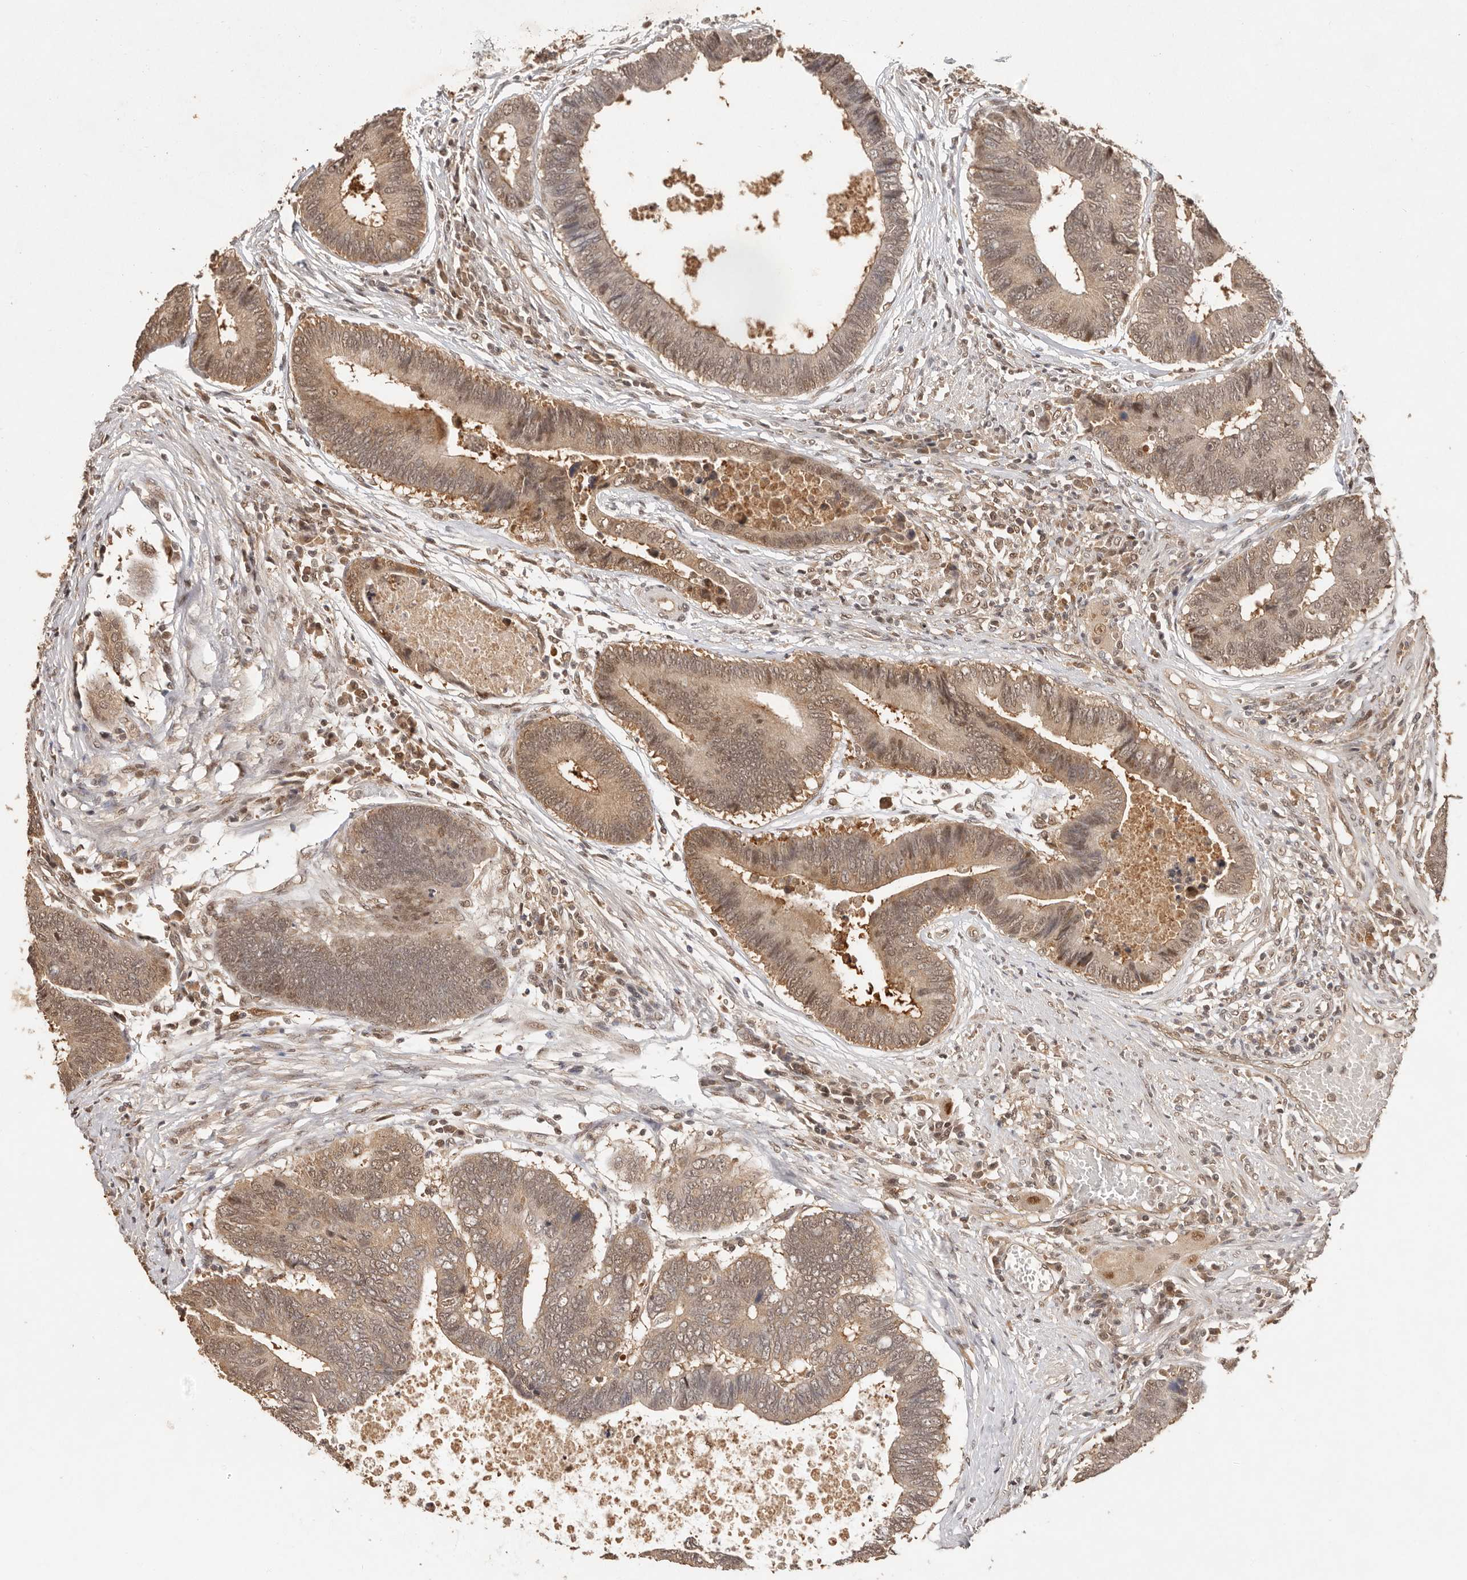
{"staining": {"intensity": "moderate", "quantity": ">75%", "location": "cytoplasmic/membranous,nuclear"}, "tissue": "colorectal cancer", "cell_type": "Tumor cells", "image_type": "cancer", "snomed": [{"axis": "morphology", "description": "Adenocarcinoma, NOS"}, {"axis": "topography", "description": "Rectum"}], "caption": "A micrograph of human adenocarcinoma (colorectal) stained for a protein displays moderate cytoplasmic/membranous and nuclear brown staining in tumor cells.", "gene": "PSMA5", "patient": {"sex": "male", "age": 84}}